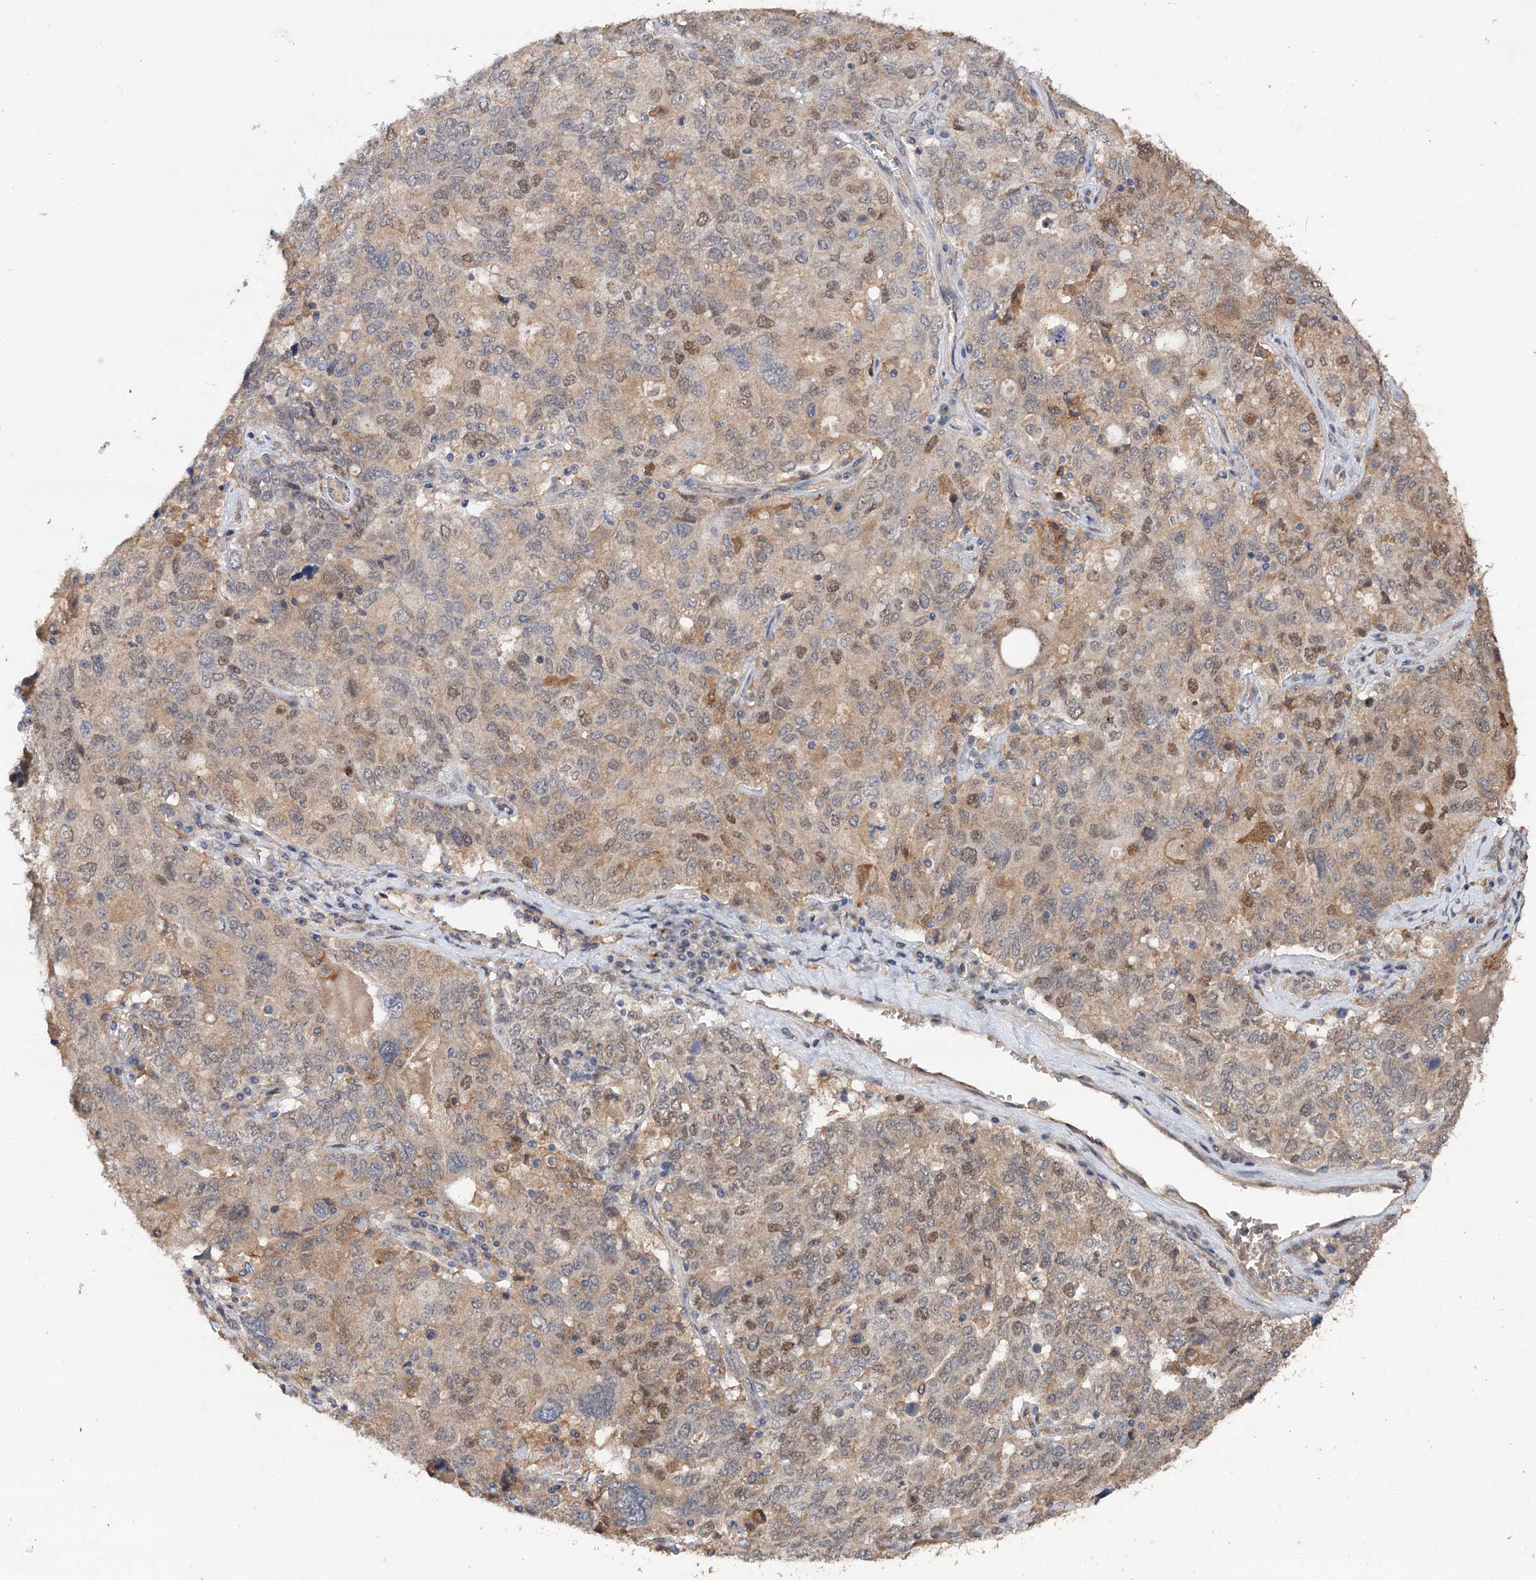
{"staining": {"intensity": "weak", "quantity": "25%-75%", "location": "cytoplasmic/membranous,nuclear"}, "tissue": "ovarian cancer", "cell_type": "Tumor cells", "image_type": "cancer", "snomed": [{"axis": "morphology", "description": "Carcinoma, endometroid"}, {"axis": "topography", "description": "Ovary"}], "caption": "Ovarian cancer stained with a brown dye demonstrates weak cytoplasmic/membranous and nuclear positive expression in approximately 25%-75% of tumor cells.", "gene": "NUDCD2", "patient": {"sex": "female", "age": 62}}